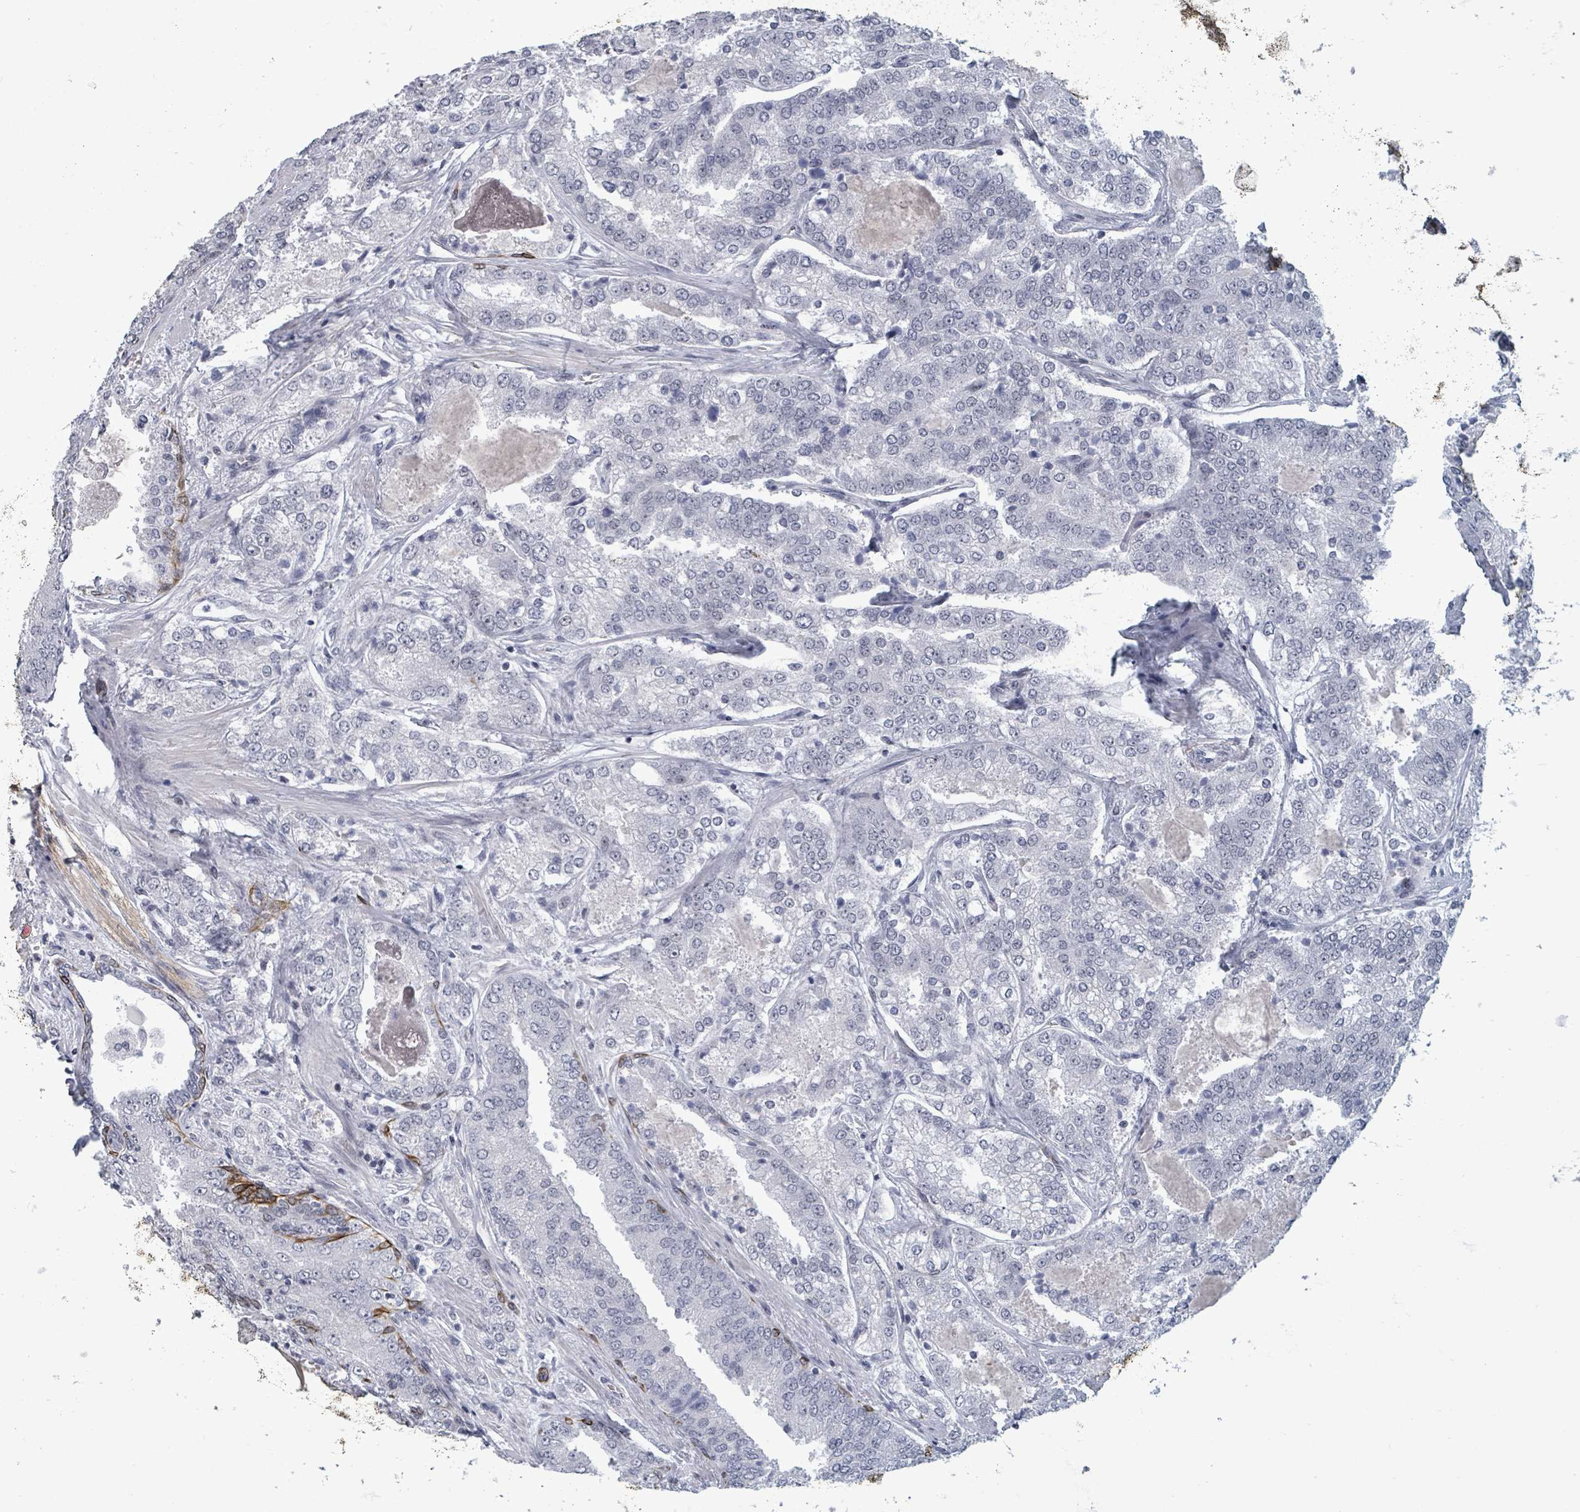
{"staining": {"intensity": "negative", "quantity": "none", "location": "none"}, "tissue": "prostate cancer", "cell_type": "Tumor cells", "image_type": "cancer", "snomed": [{"axis": "morphology", "description": "Adenocarcinoma, High grade"}, {"axis": "topography", "description": "Prostate"}], "caption": "Immunohistochemical staining of human prostate high-grade adenocarcinoma exhibits no significant expression in tumor cells. Nuclei are stained in blue.", "gene": "ERCC5", "patient": {"sex": "male", "age": 63}}